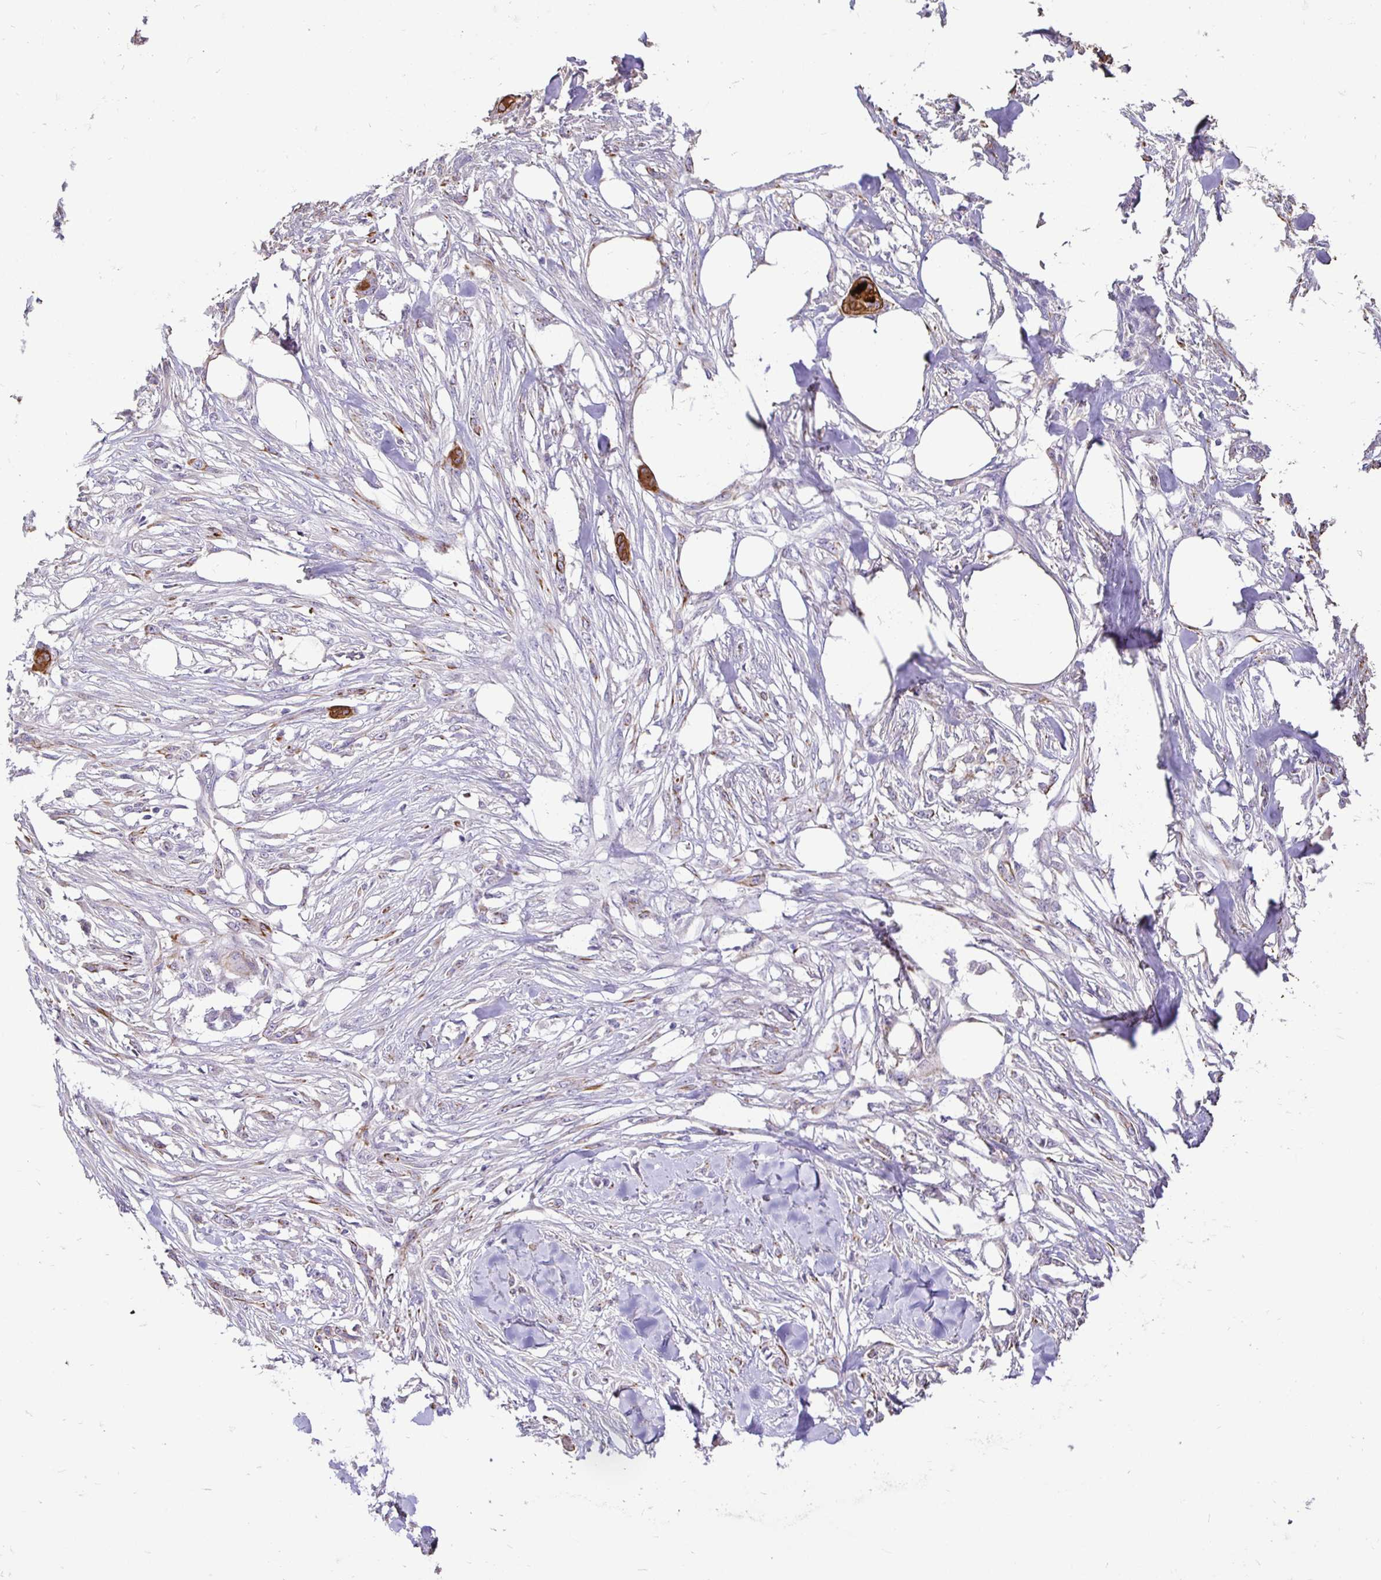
{"staining": {"intensity": "strong", "quantity": "25%-75%", "location": "cytoplasmic/membranous"}, "tissue": "skin cancer", "cell_type": "Tumor cells", "image_type": "cancer", "snomed": [{"axis": "morphology", "description": "Squamous cell carcinoma, NOS"}, {"axis": "topography", "description": "Skin"}], "caption": "There is high levels of strong cytoplasmic/membranous expression in tumor cells of skin cancer (squamous cell carcinoma), as demonstrated by immunohistochemical staining (brown color).", "gene": "TAF1D", "patient": {"sex": "female", "age": 59}}